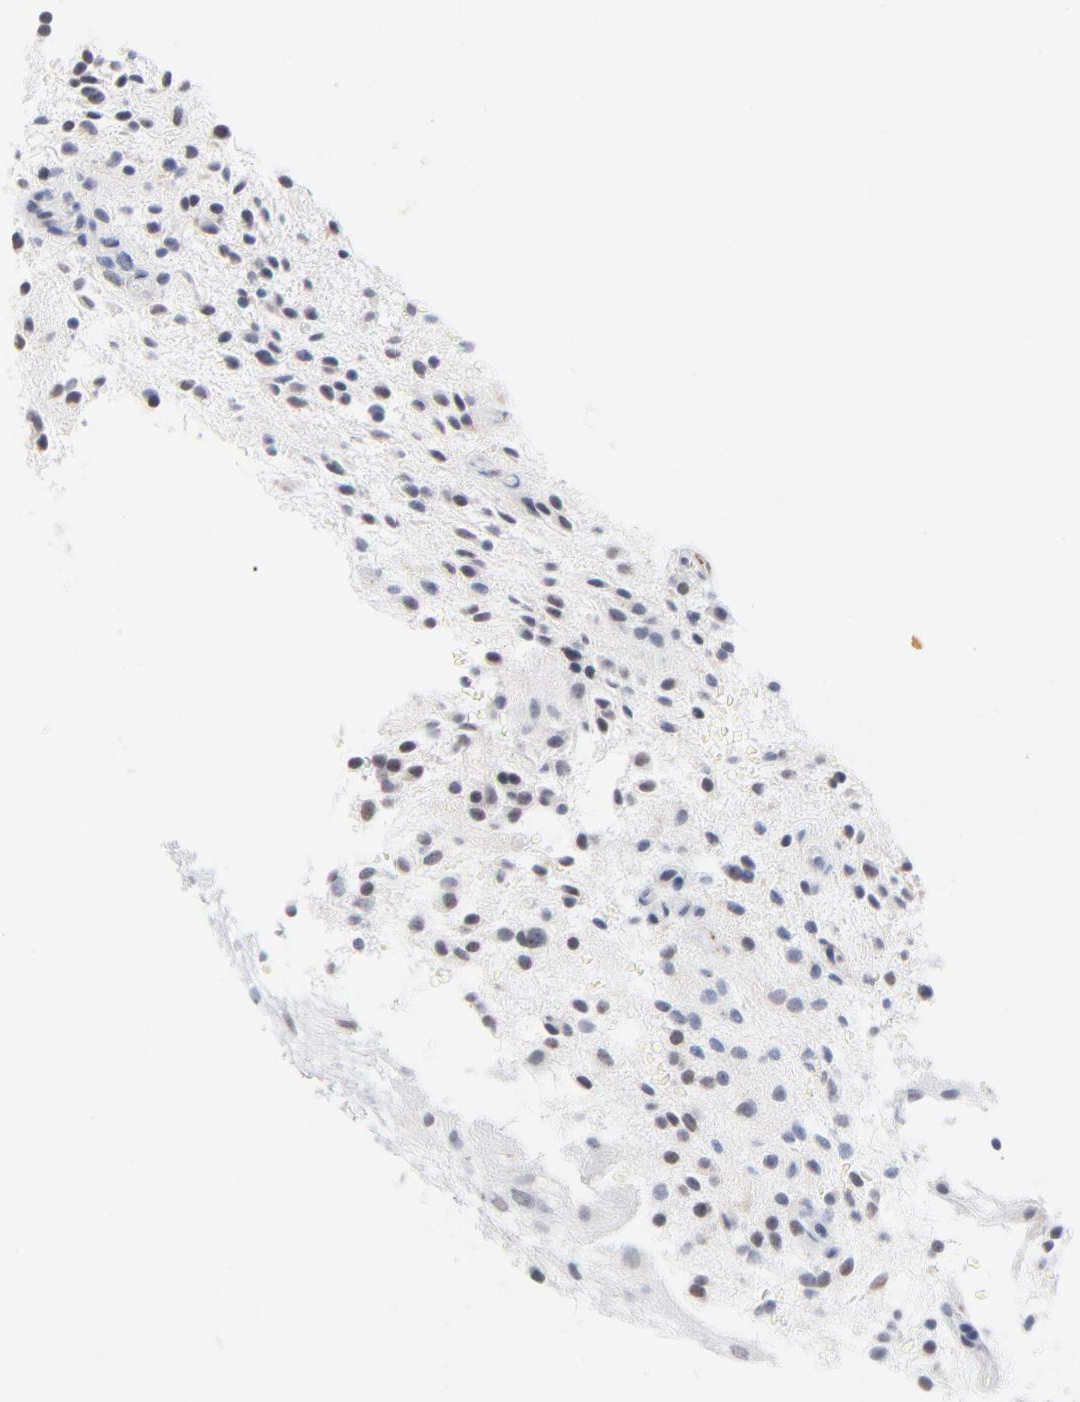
{"staining": {"intensity": "negative", "quantity": "none", "location": "none"}, "tissue": "glioma", "cell_type": "Tumor cells", "image_type": "cancer", "snomed": [{"axis": "morphology", "description": "Glioma, malignant, NOS"}, {"axis": "topography", "description": "Cerebellum"}], "caption": "Tumor cells are negative for protein expression in human glioma.", "gene": "LTBP2", "patient": {"sex": "female", "age": 10}}